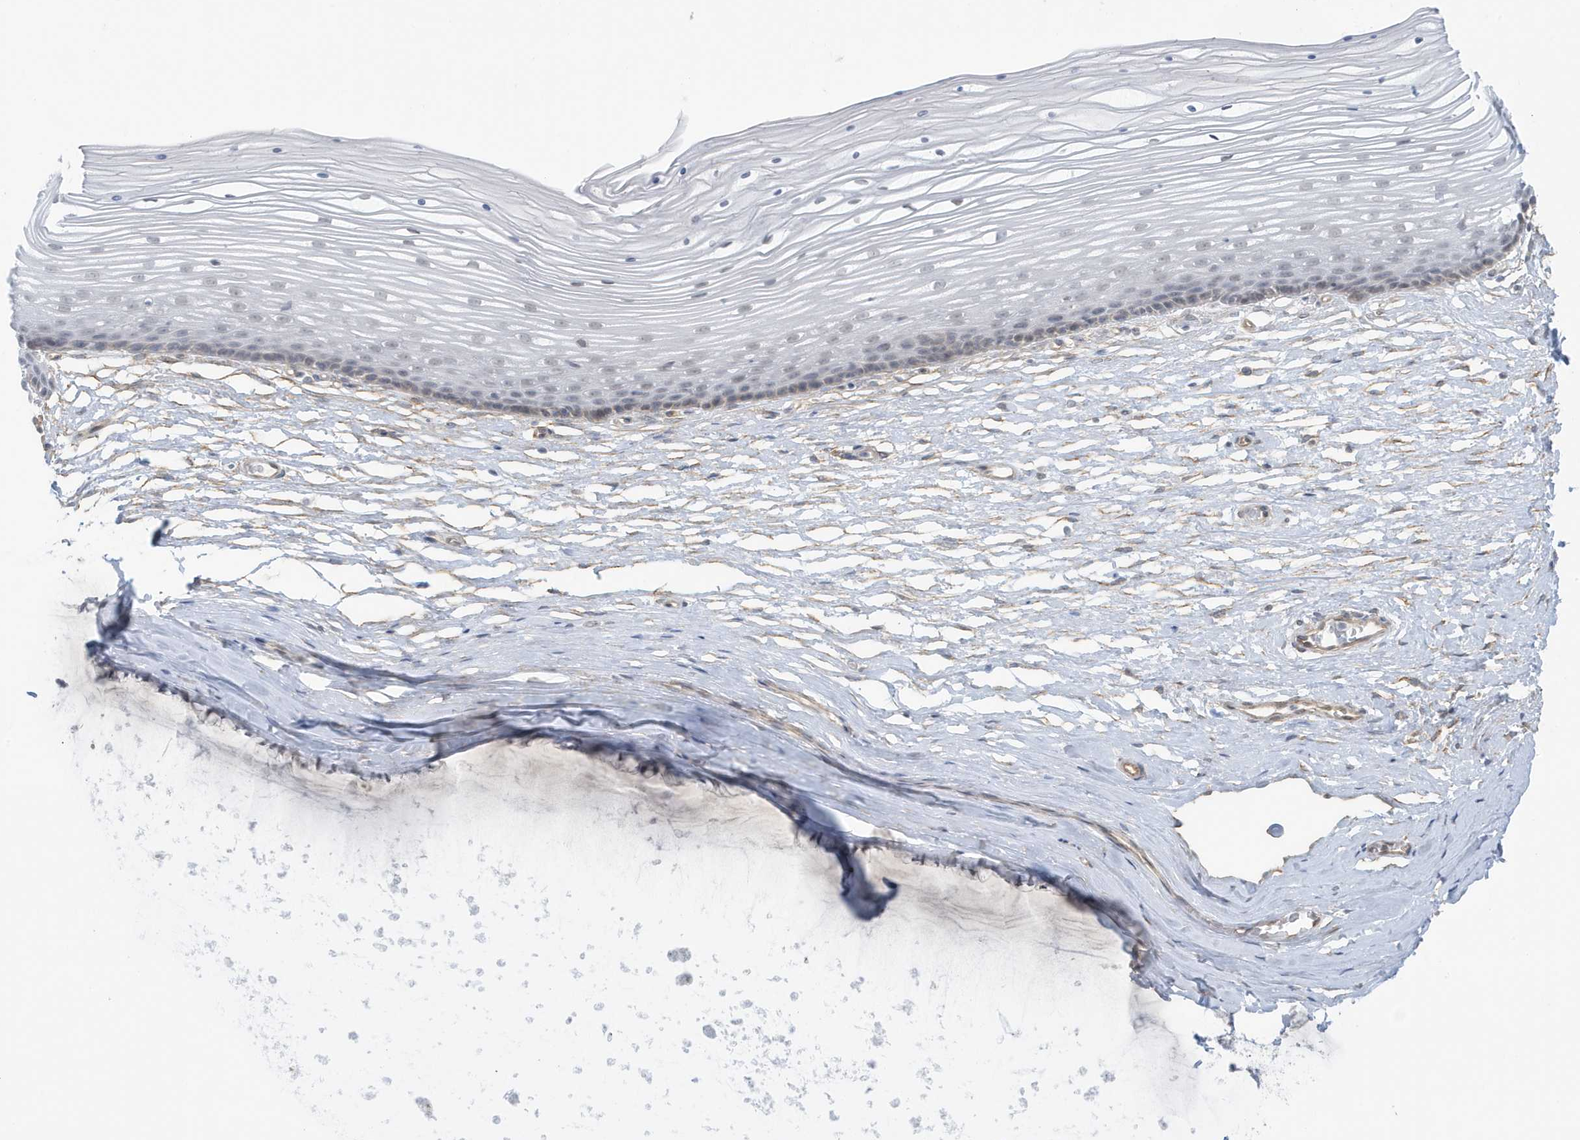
{"staining": {"intensity": "negative", "quantity": "none", "location": "none"}, "tissue": "vagina", "cell_type": "Squamous epithelial cells", "image_type": "normal", "snomed": [{"axis": "morphology", "description": "Normal tissue, NOS"}, {"axis": "topography", "description": "Vagina"}, {"axis": "topography", "description": "Cervix"}], "caption": "DAB immunohistochemical staining of benign human vagina shows no significant expression in squamous epithelial cells. (DAB IHC visualized using brightfield microscopy, high magnification).", "gene": "CHCHD4", "patient": {"sex": "female", "age": 40}}